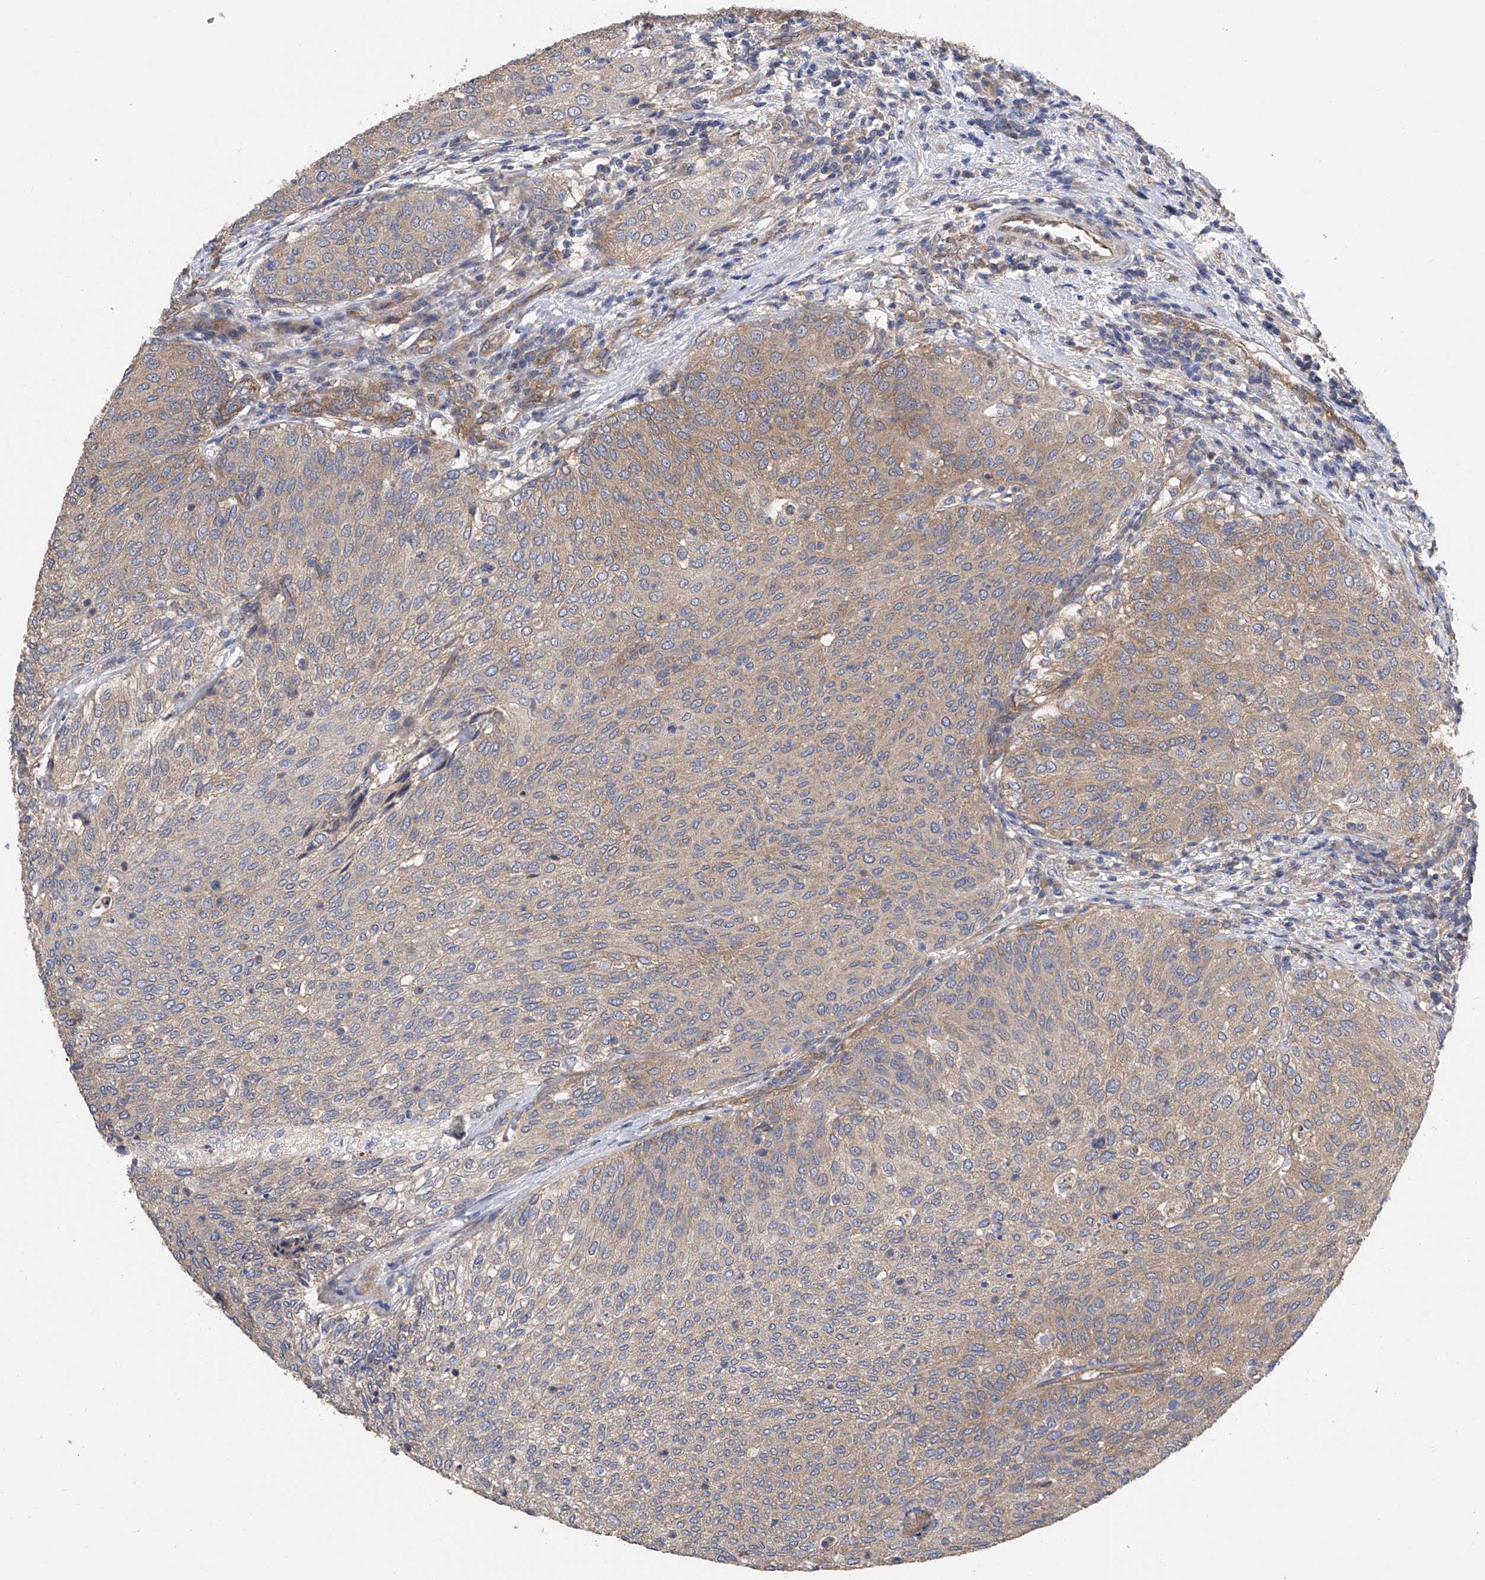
{"staining": {"intensity": "weak", "quantity": ">75%", "location": "cytoplasmic/membranous"}, "tissue": "urothelial cancer", "cell_type": "Tumor cells", "image_type": "cancer", "snomed": [{"axis": "morphology", "description": "Urothelial carcinoma, Low grade"}, {"axis": "topography", "description": "Urinary bladder"}], "caption": "Protein analysis of low-grade urothelial carcinoma tissue exhibits weak cytoplasmic/membranous positivity in approximately >75% of tumor cells.", "gene": "PTK2", "patient": {"sex": "female", "age": 79}}